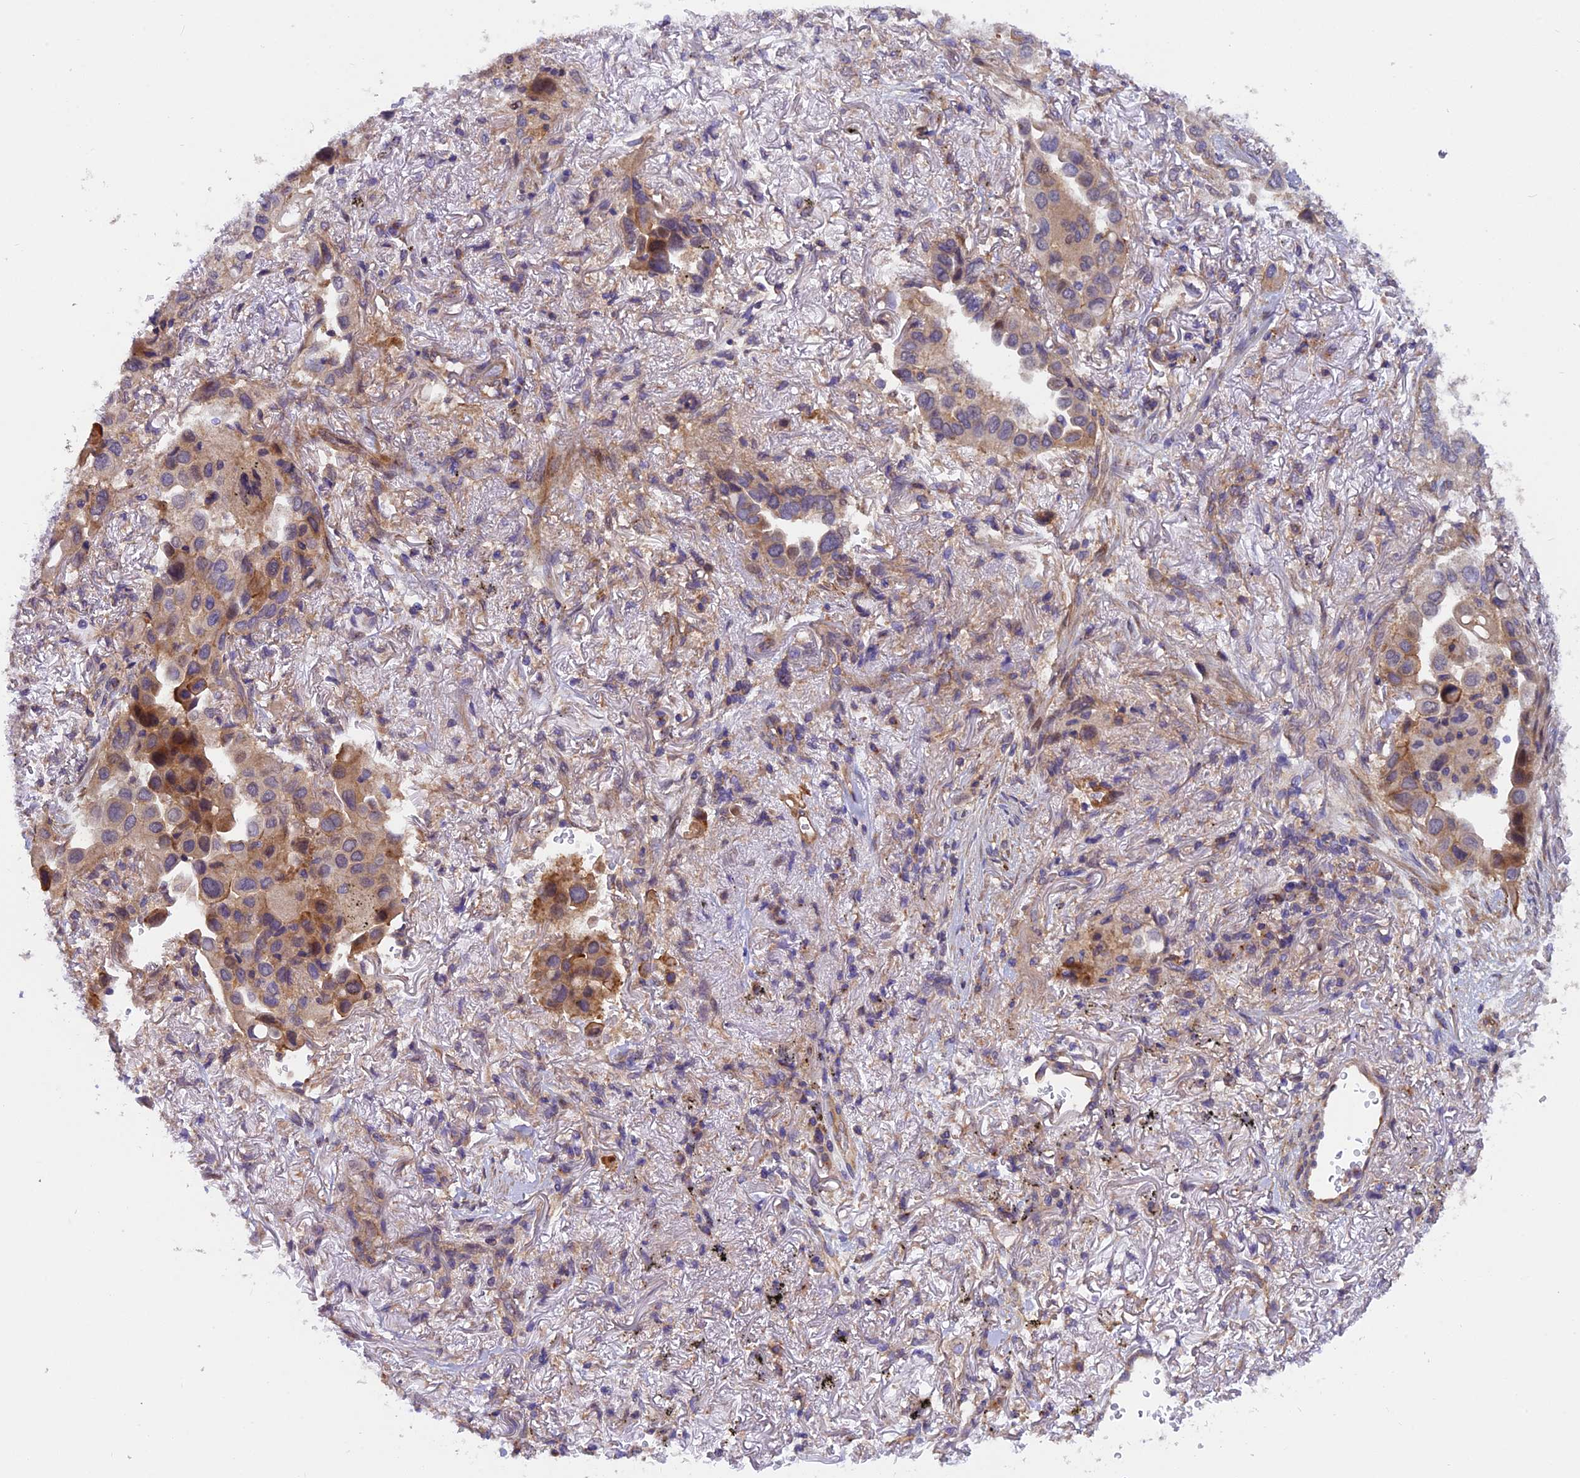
{"staining": {"intensity": "moderate", "quantity": ">75%", "location": "cytoplasmic/membranous"}, "tissue": "lung cancer", "cell_type": "Tumor cells", "image_type": "cancer", "snomed": [{"axis": "morphology", "description": "Adenocarcinoma, NOS"}, {"axis": "topography", "description": "Lung"}], "caption": "Moderate cytoplasmic/membranous protein staining is identified in about >75% of tumor cells in lung cancer (adenocarcinoma). The staining is performed using DAB (3,3'-diaminobenzidine) brown chromogen to label protein expression. The nuclei are counter-stained blue using hematoxylin.", "gene": "ADAMTS15", "patient": {"sex": "female", "age": 76}}